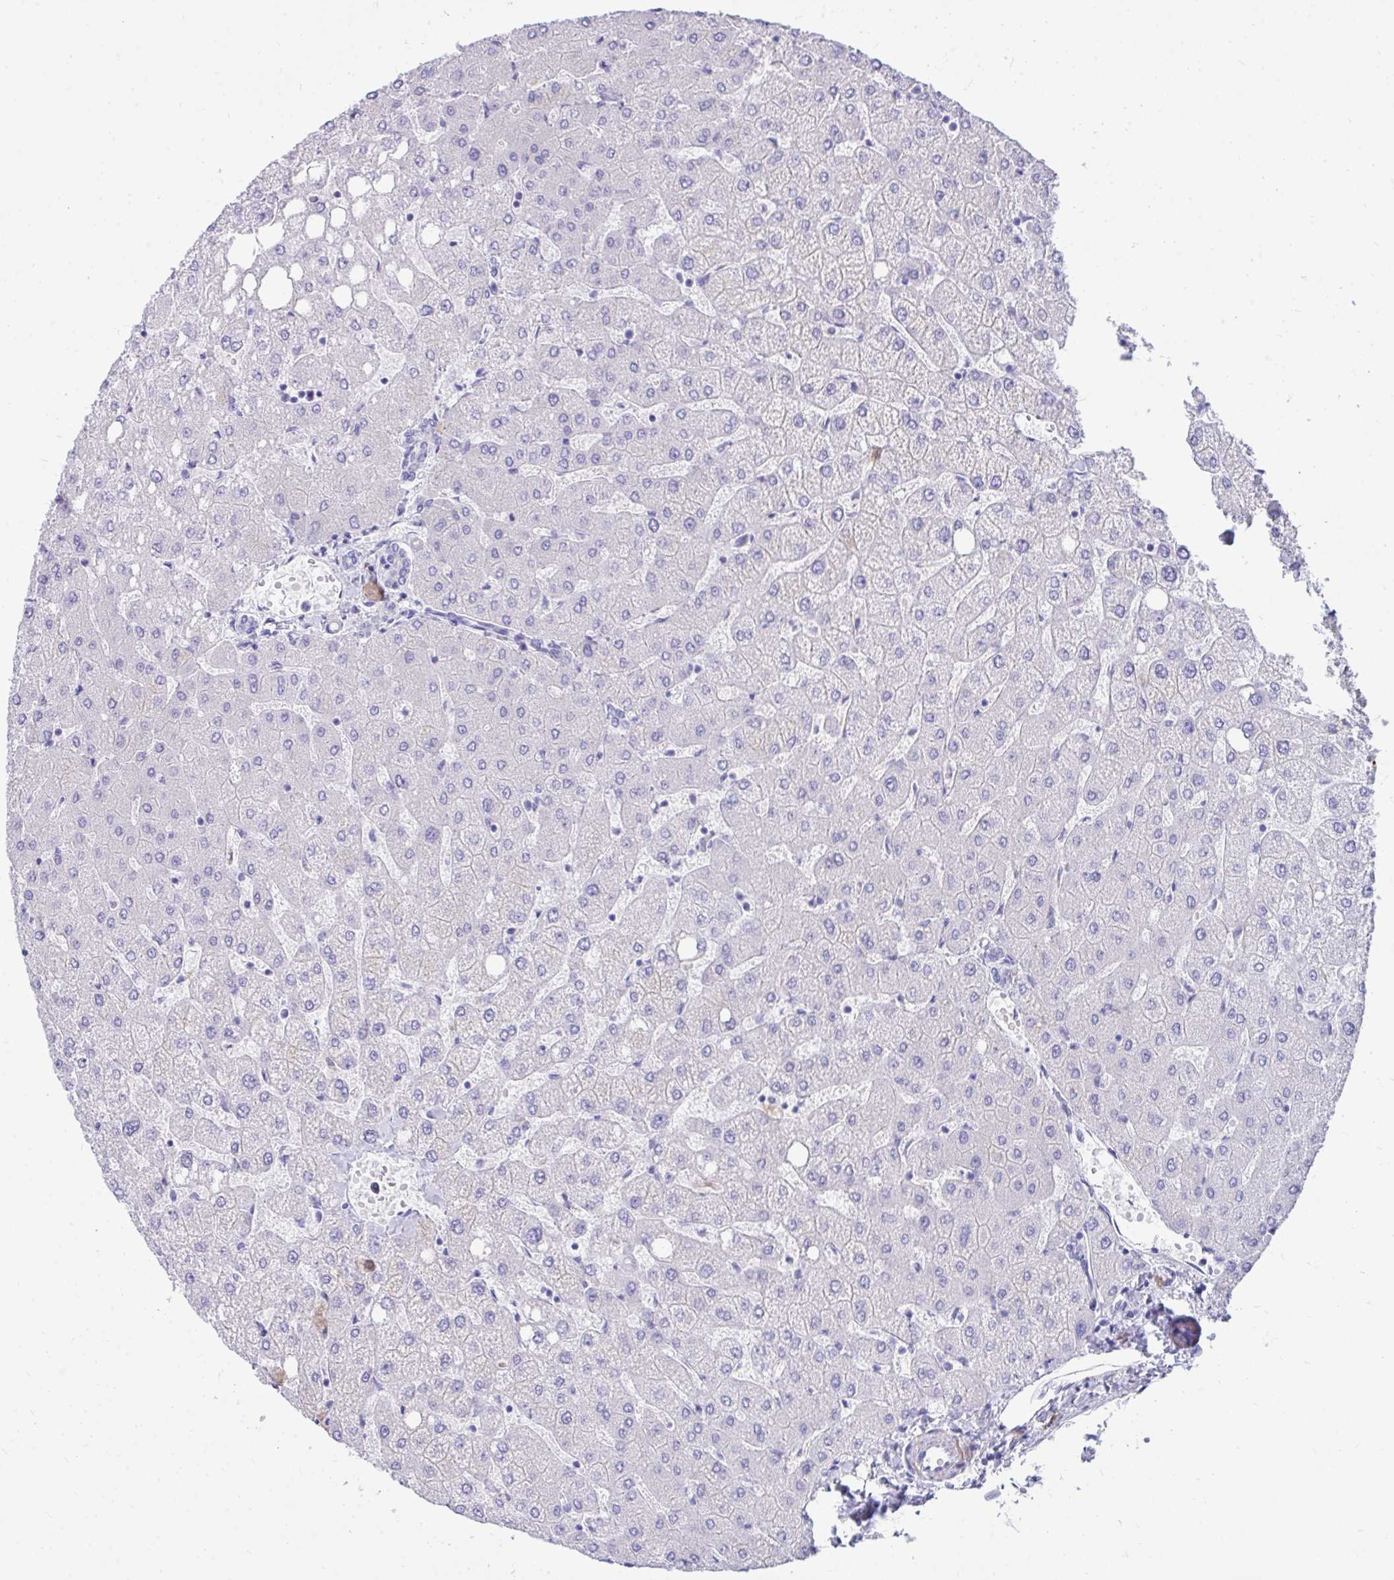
{"staining": {"intensity": "negative", "quantity": "none", "location": "none"}, "tissue": "liver", "cell_type": "Cholangiocytes", "image_type": "normal", "snomed": [{"axis": "morphology", "description": "Normal tissue, NOS"}, {"axis": "topography", "description": "Liver"}], "caption": "Immunohistochemistry micrograph of unremarkable liver stained for a protein (brown), which demonstrates no positivity in cholangiocytes.", "gene": "ANKDD1B", "patient": {"sex": "female", "age": 54}}